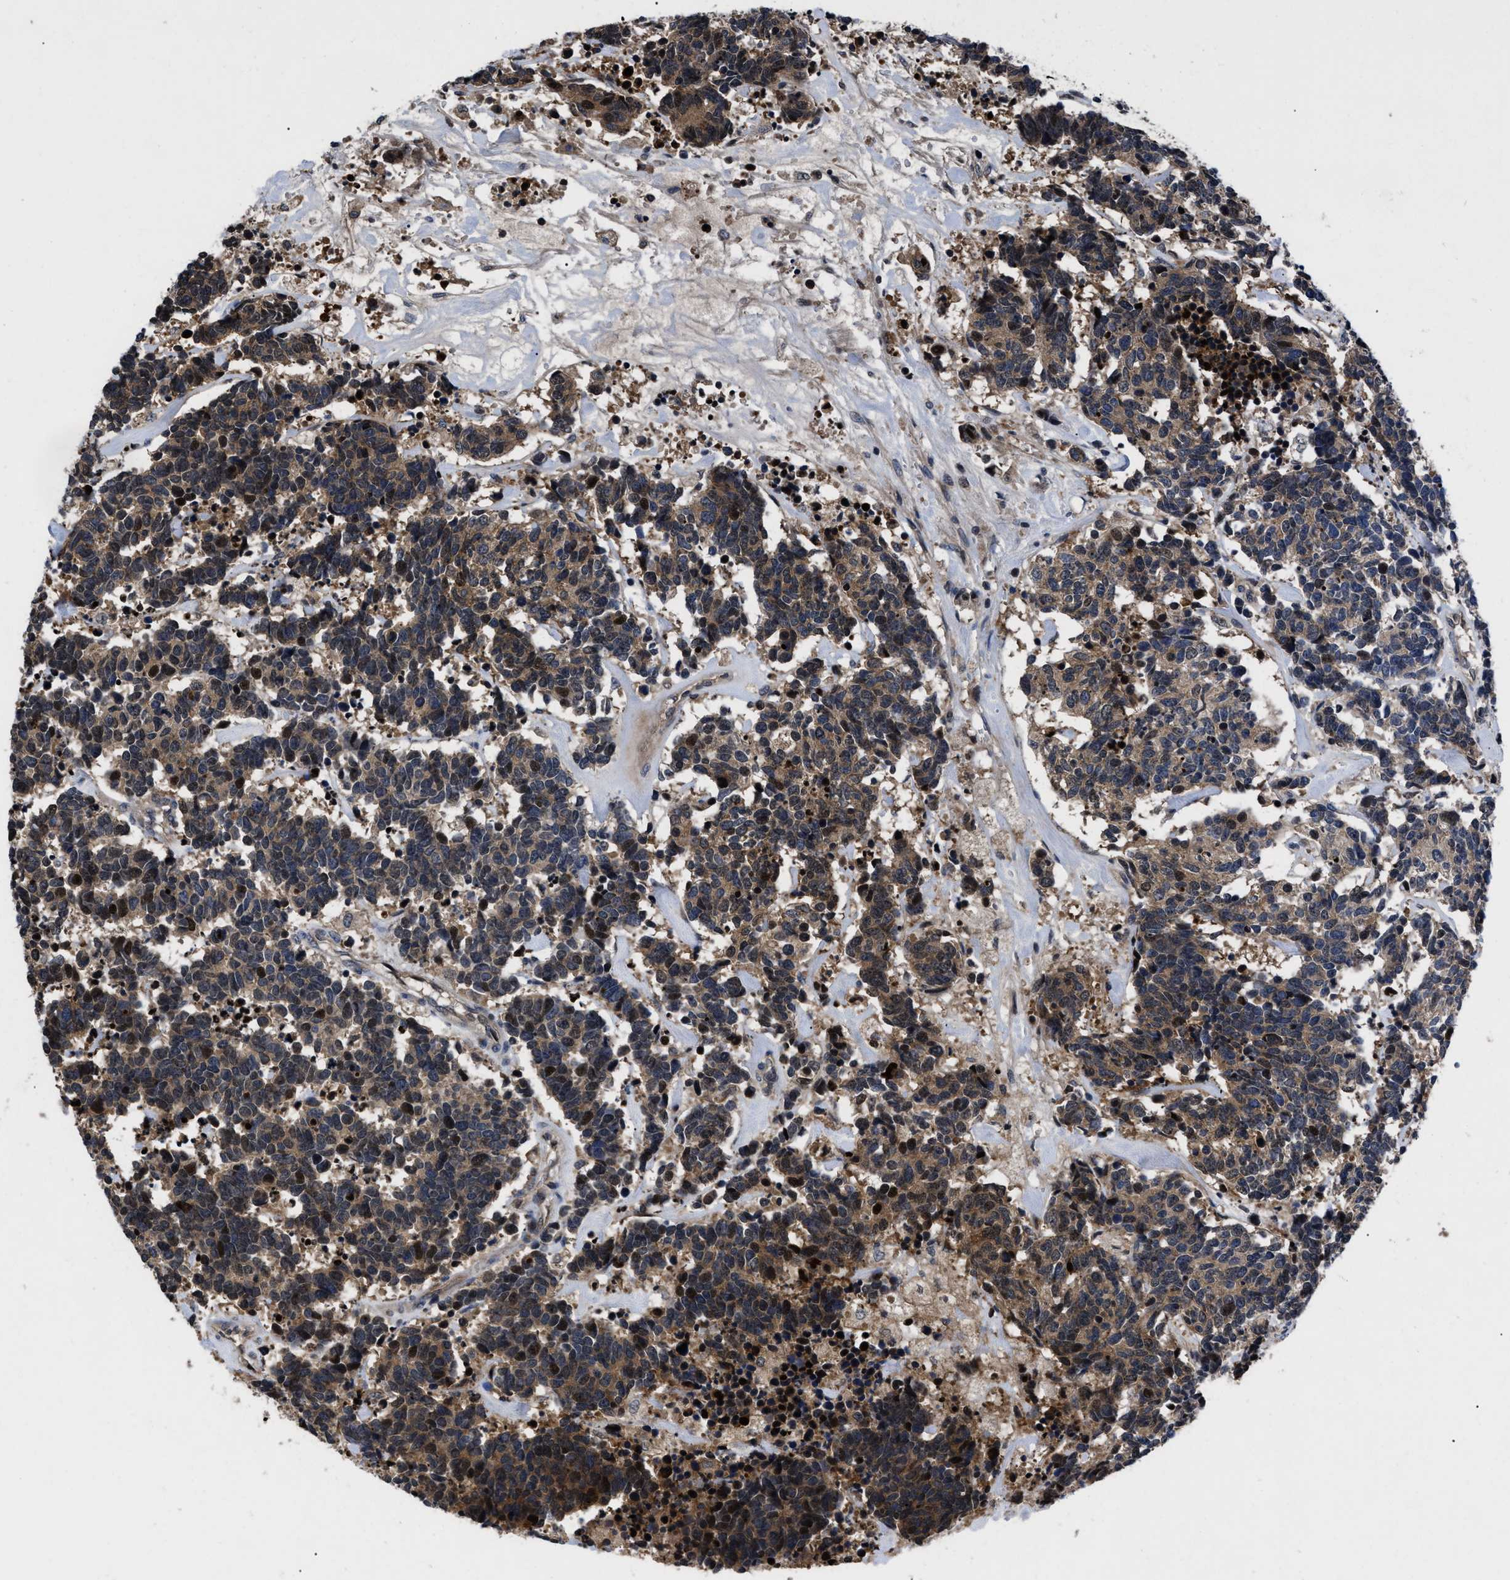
{"staining": {"intensity": "moderate", "quantity": ">75%", "location": "cytoplasmic/membranous,nuclear"}, "tissue": "carcinoid", "cell_type": "Tumor cells", "image_type": "cancer", "snomed": [{"axis": "morphology", "description": "Carcinoma, NOS"}, {"axis": "morphology", "description": "Carcinoid, malignant, NOS"}, {"axis": "topography", "description": "Urinary bladder"}], "caption": "Carcinoid stained for a protein (brown) shows moderate cytoplasmic/membranous and nuclear positive positivity in approximately >75% of tumor cells.", "gene": "FAM200A", "patient": {"sex": "male", "age": 57}}